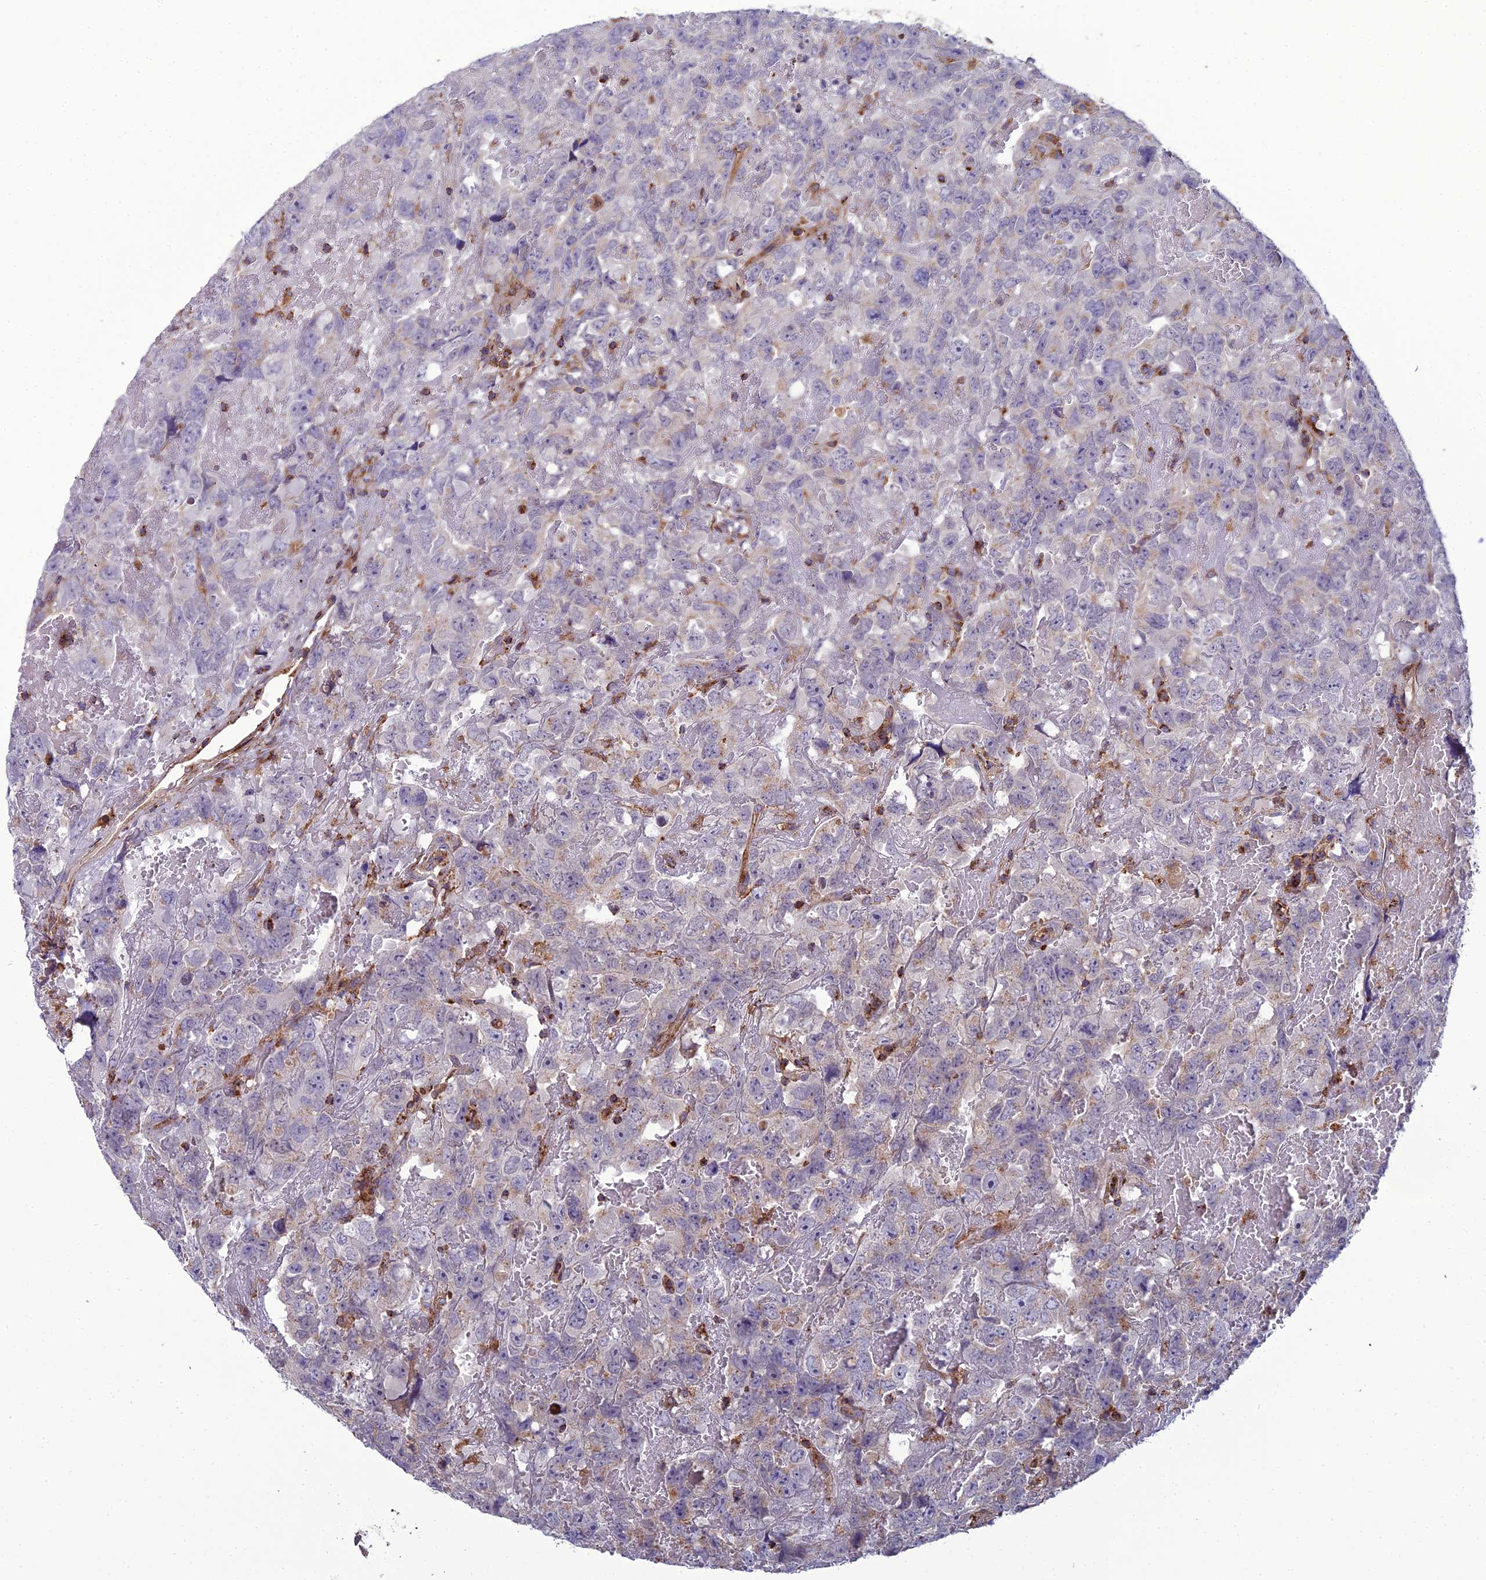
{"staining": {"intensity": "negative", "quantity": "none", "location": "none"}, "tissue": "testis cancer", "cell_type": "Tumor cells", "image_type": "cancer", "snomed": [{"axis": "morphology", "description": "Carcinoma, Embryonal, NOS"}, {"axis": "topography", "description": "Testis"}], "caption": "Immunohistochemistry histopathology image of neoplastic tissue: testis cancer (embryonal carcinoma) stained with DAB reveals no significant protein expression in tumor cells.", "gene": "LNPEP", "patient": {"sex": "male", "age": 45}}